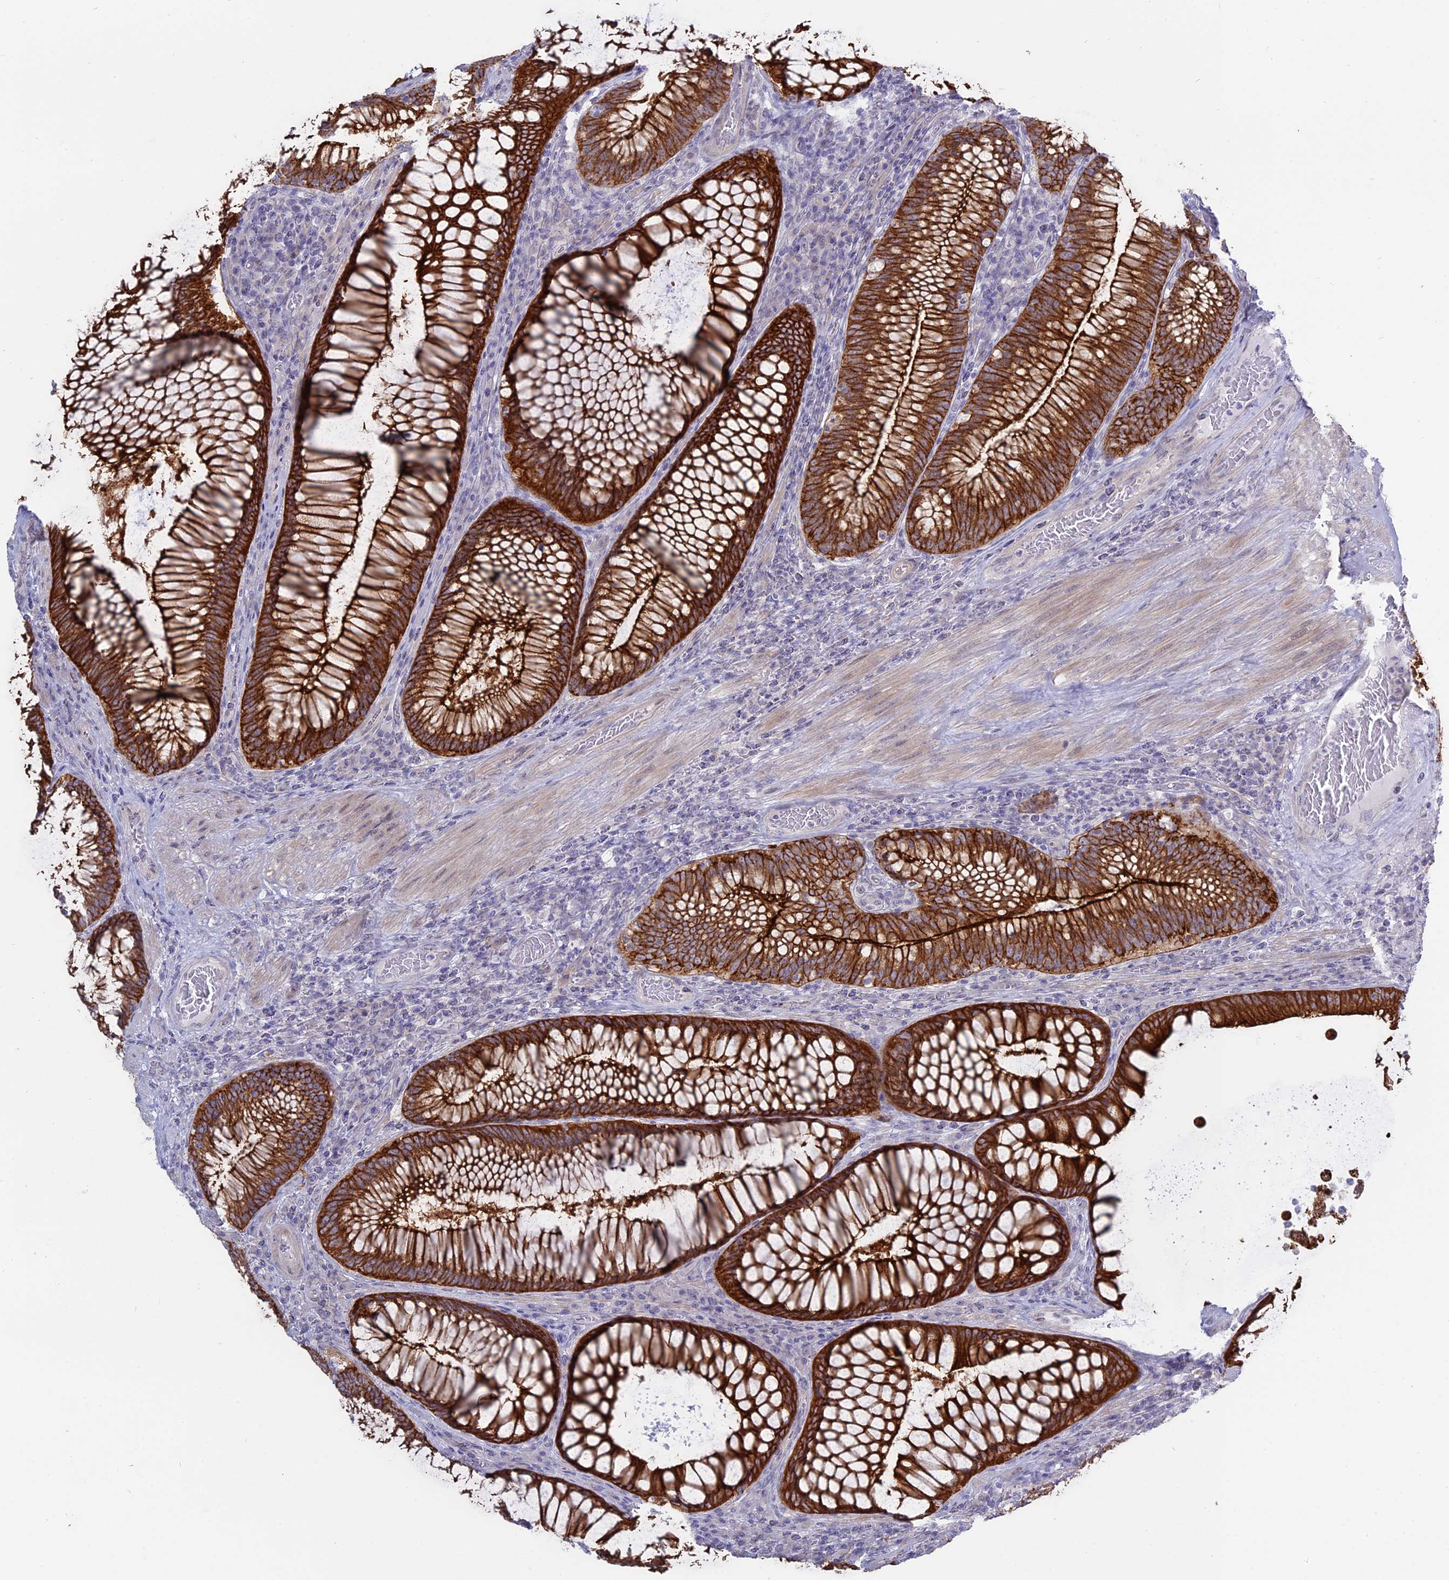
{"staining": {"intensity": "strong", "quantity": ">75%", "location": "cytoplasmic/membranous"}, "tissue": "colorectal cancer", "cell_type": "Tumor cells", "image_type": "cancer", "snomed": [{"axis": "morphology", "description": "Normal tissue, NOS"}, {"axis": "topography", "description": "Colon"}], "caption": "A micrograph of colorectal cancer stained for a protein shows strong cytoplasmic/membranous brown staining in tumor cells.", "gene": "MYO5B", "patient": {"sex": "female", "age": 82}}